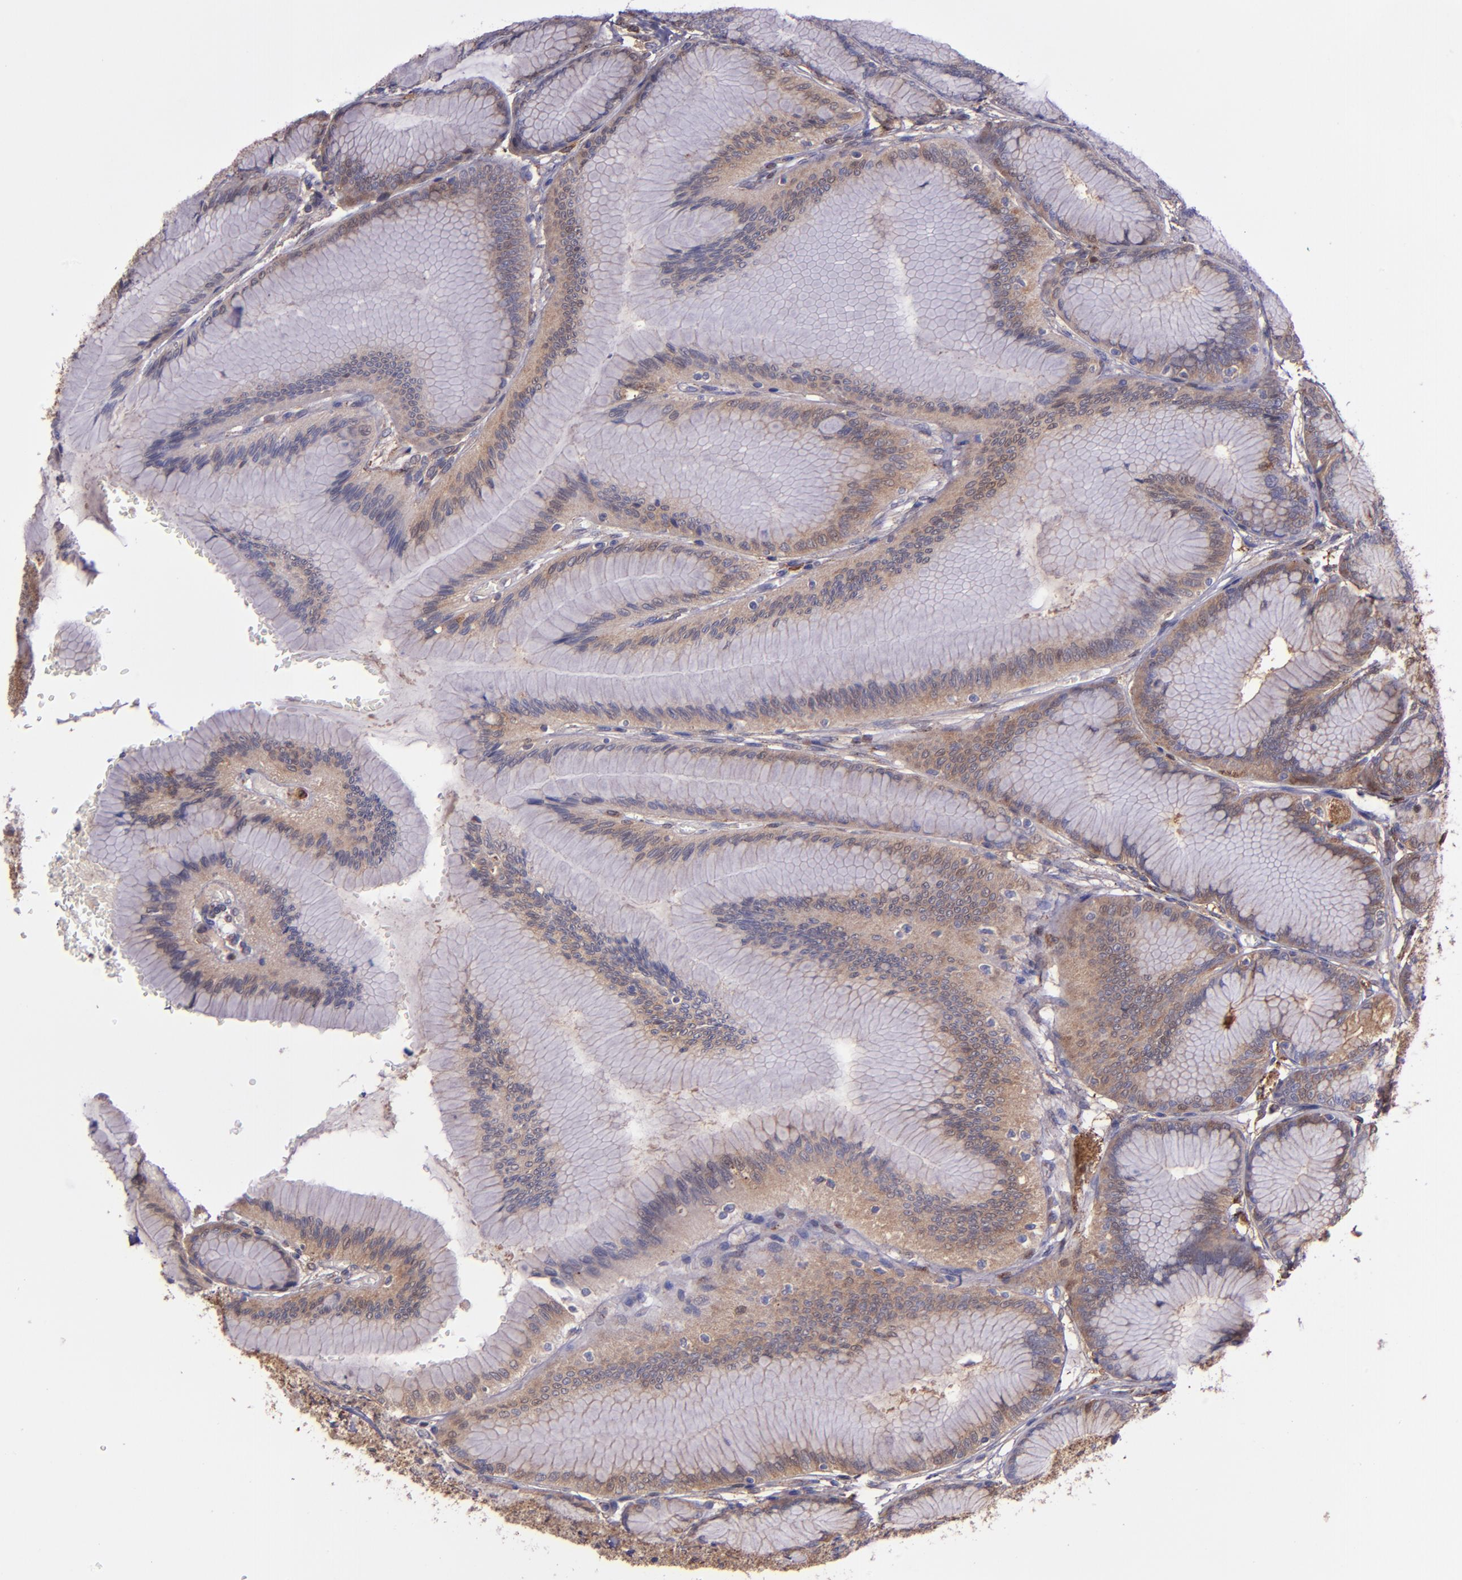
{"staining": {"intensity": "moderate", "quantity": ">75%", "location": "cytoplasmic/membranous"}, "tissue": "stomach", "cell_type": "Glandular cells", "image_type": "normal", "snomed": [{"axis": "morphology", "description": "Normal tissue, NOS"}, {"axis": "morphology", "description": "Adenocarcinoma, NOS"}, {"axis": "topography", "description": "Stomach"}, {"axis": "topography", "description": "Stomach, lower"}], "caption": "Protein staining by immunohistochemistry displays moderate cytoplasmic/membranous staining in about >75% of glandular cells in normal stomach. The staining was performed using DAB (3,3'-diaminobenzidine) to visualize the protein expression in brown, while the nuclei were stained in blue with hematoxylin (Magnification: 20x).", "gene": "WASH6P", "patient": {"sex": "female", "age": 65}}